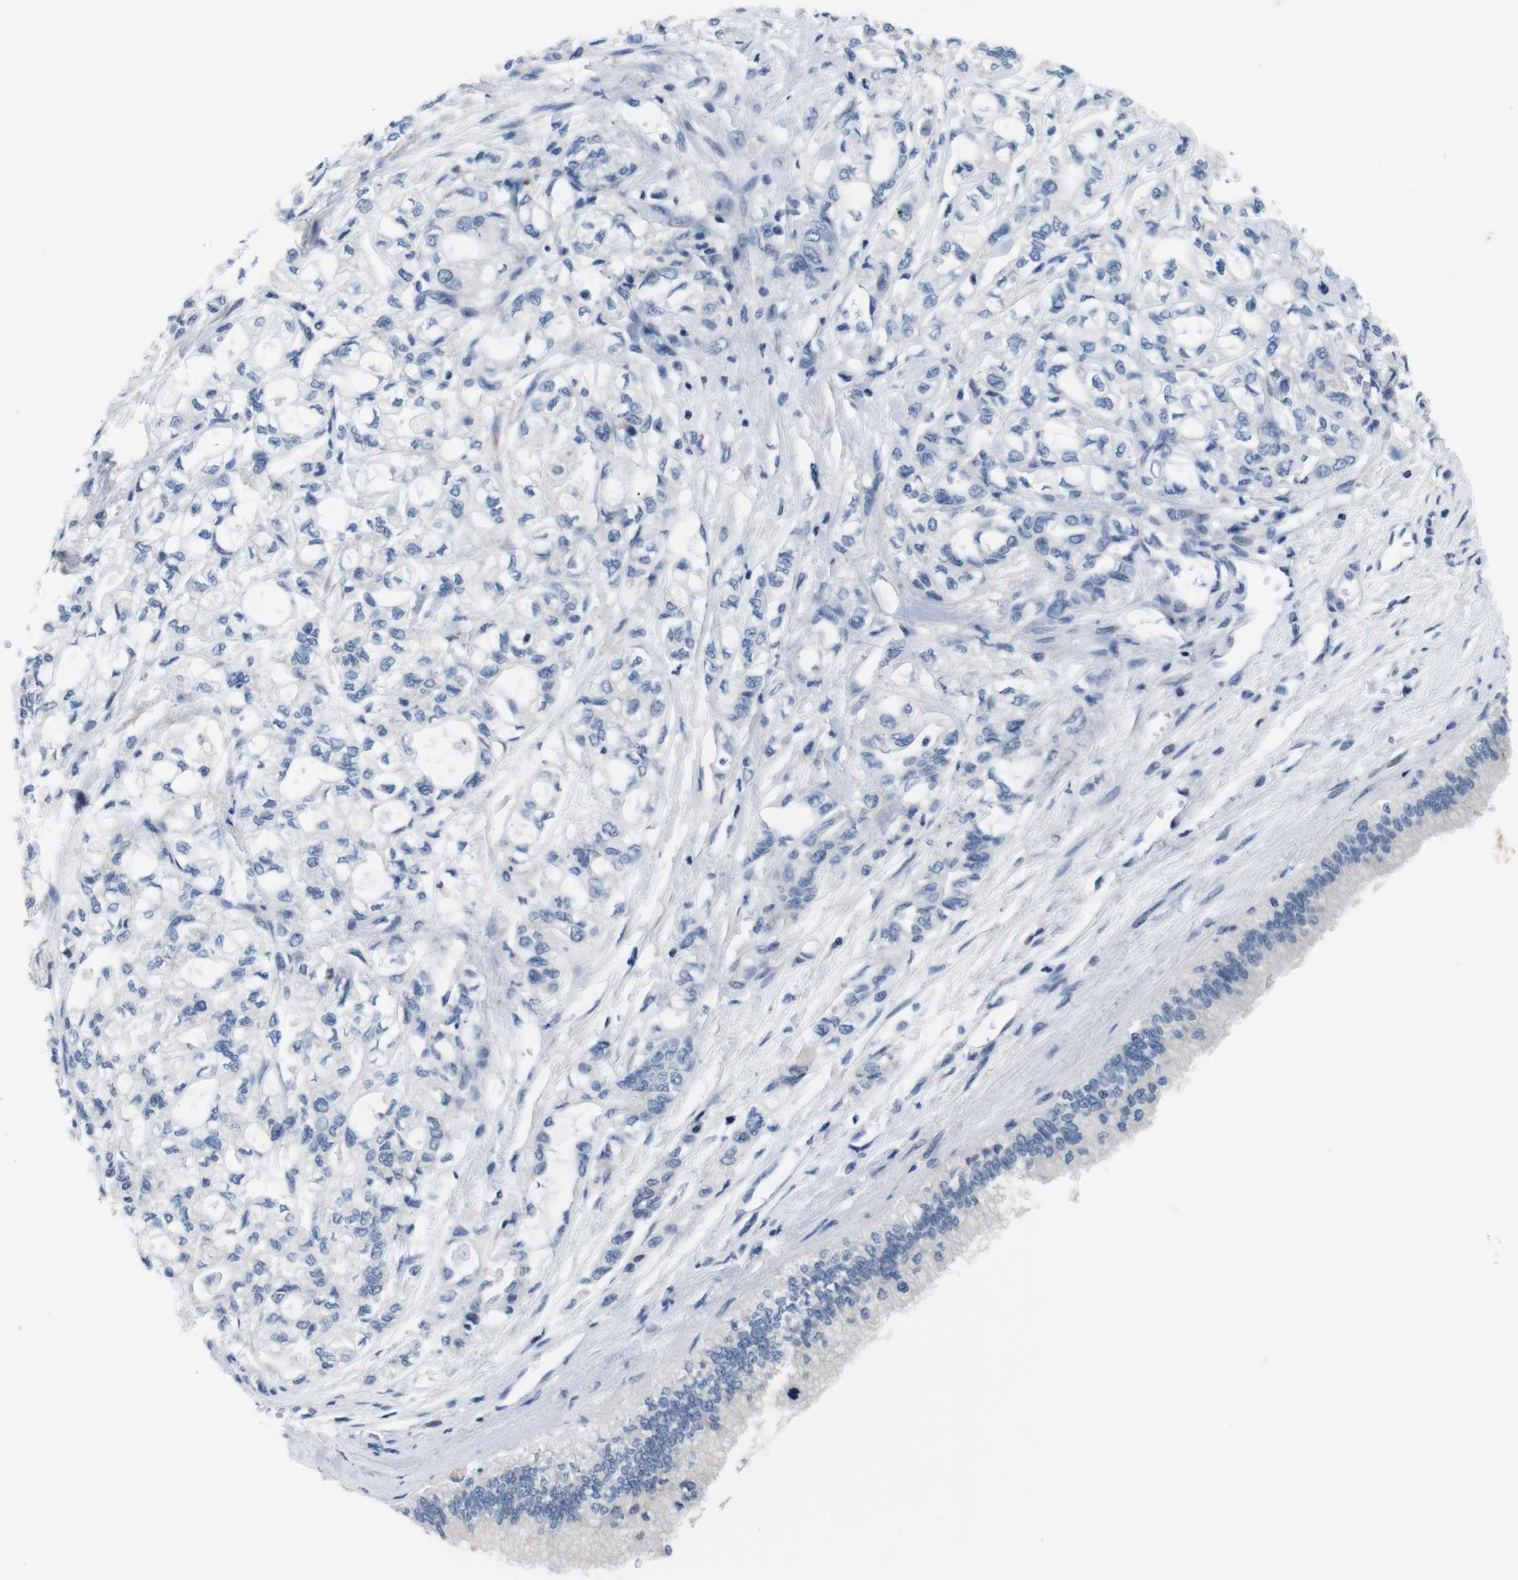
{"staining": {"intensity": "negative", "quantity": "none", "location": "none"}, "tissue": "pancreatic cancer", "cell_type": "Tumor cells", "image_type": "cancer", "snomed": [{"axis": "morphology", "description": "Adenocarcinoma, NOS"}, {"axis": "topography", "description": "Pancreas"}], "caption": "This is an IHC micrograph of human pancreatic cancer (adenocarcinoma). There is no staining in tumor cells.", "gene": "GOLGA2", "patient": {"sex": "male", "age": 79}}